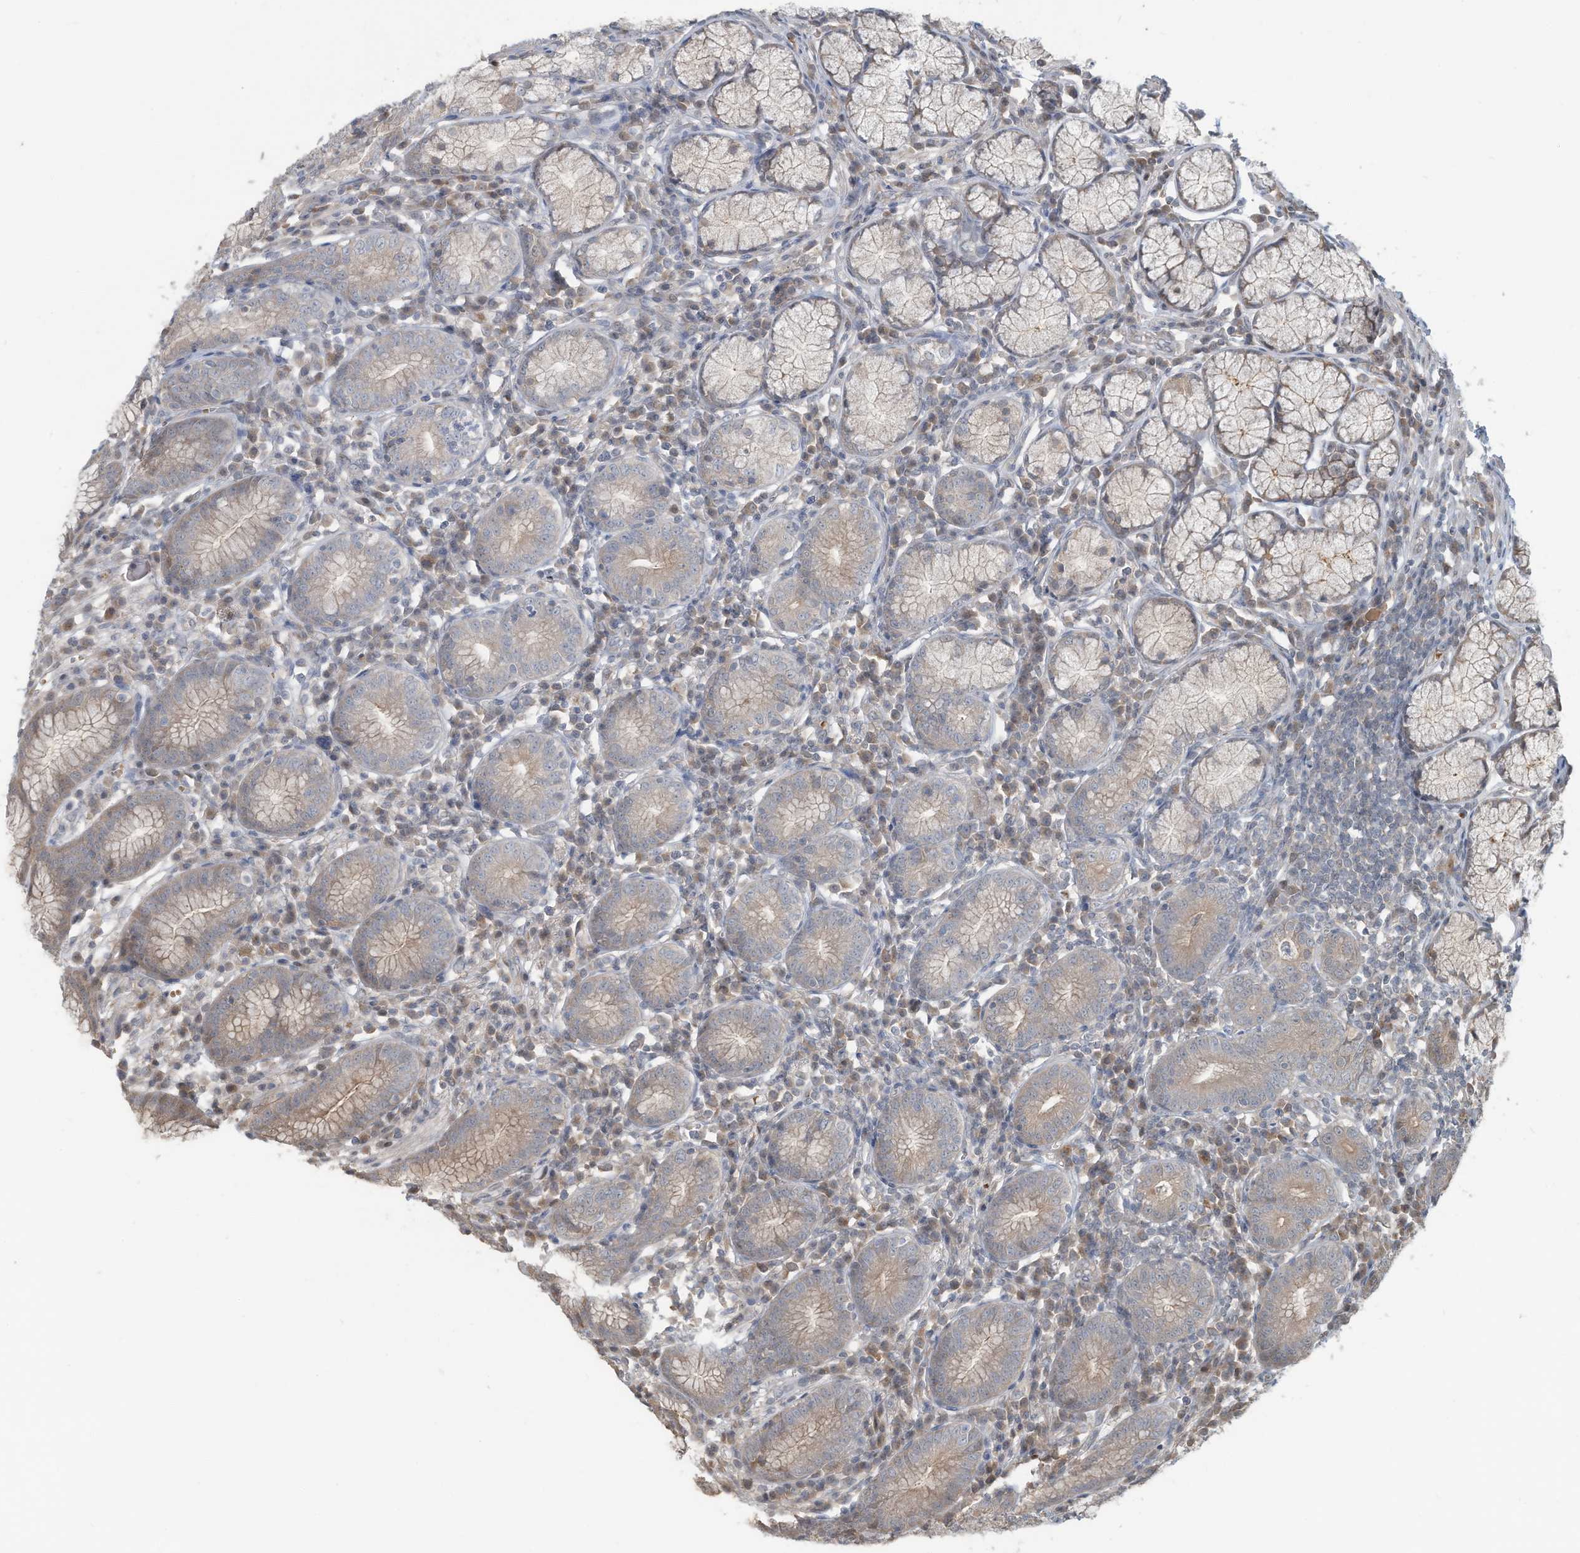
{"staining": {"intensity": "weak", "quantity": "25%-75%", "location": "cytoplasmic/membranous"}, "tissue": "stomach", "cell_type": "Glandular cells", "image_type": "normal", "snomed": [{"axis": "morphology", "description": "Normal tissue, NOS"}, {"axis": "topography", "description": "Stomach"}], "caption": "Stomach stained for a protein reveals weak cytoplasmic/membranous positivity in glandular cells. (DAB IHC with brightfield microscopy, high magnification).", "gene": "ERI2", "patient": {"sex": "male", "age": 55}}